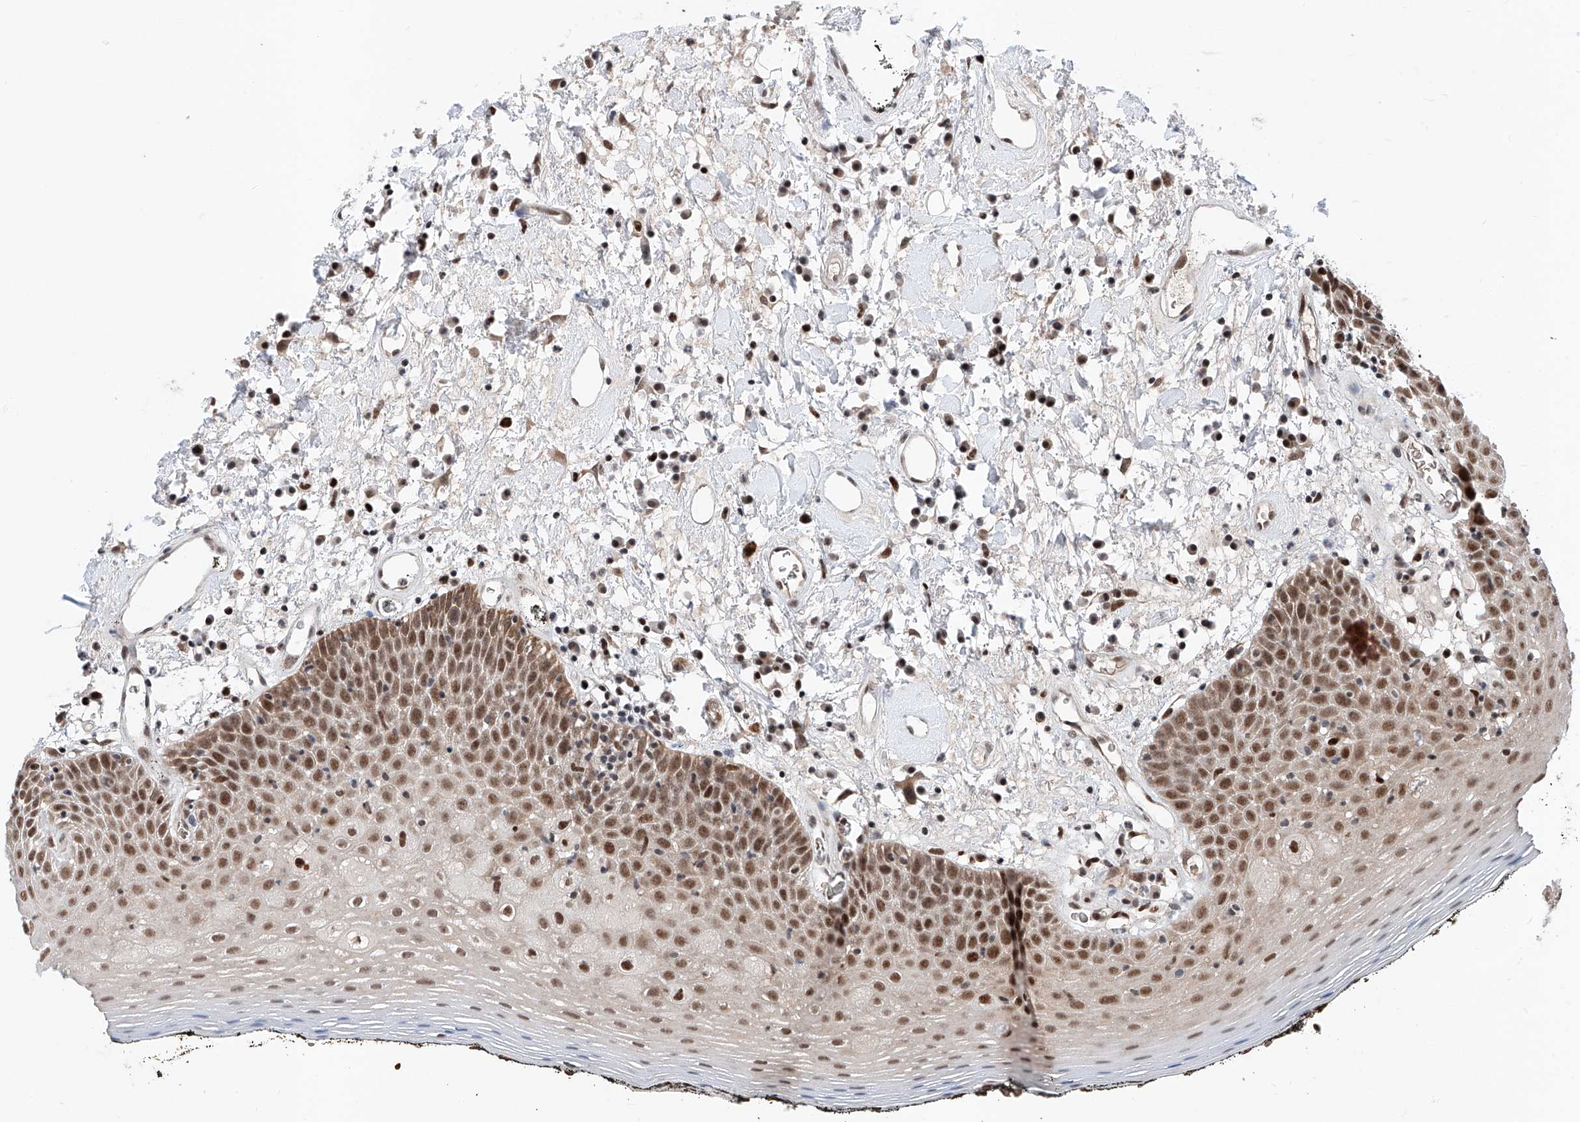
{"staining": {"intensity": "moderate", "quantity": ">75%", "location": "nuclear"}, "tissue": "oral mucosa", "cell_type": "Squamous epithelial cells", "image_type": "normal", "snomed": [{"axis": "morphology", "description": "Normal tissue, NOS"}, {"axis": "topography", "description": "Oral tissue"}], "caption": "High-magnification brightfield microscopy of unremarkable oral mucosa stained with DAB (3,3'-diaminobenzidine) (brown) and counterstained with hematoxylin (blue). squamous epithelial cells exhibit moderate nuclear positivity is seen in approximately>75% of cells.", "gene": "SNRNP200", "patient": {"sex": "male", "age": 74}}